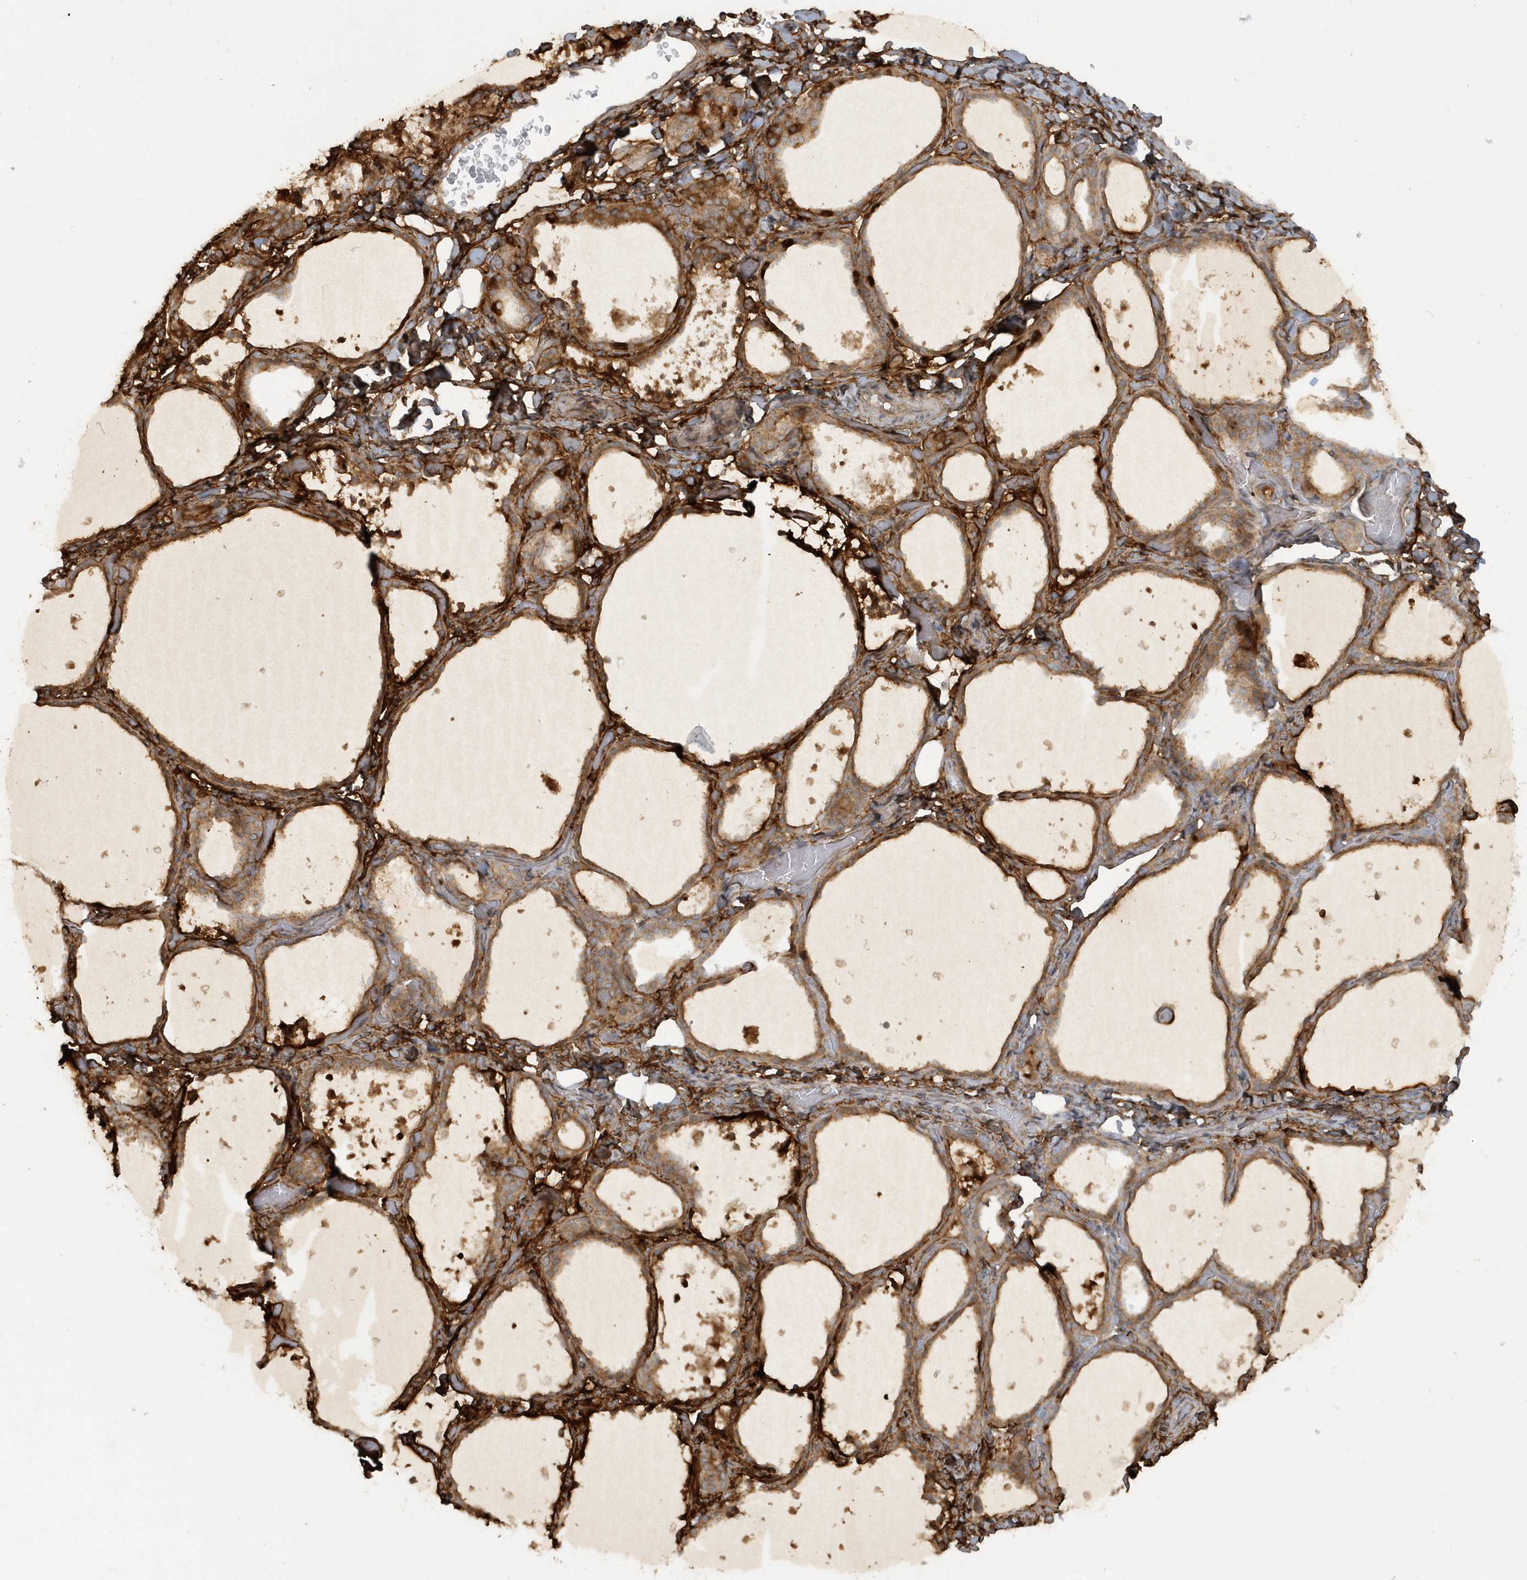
{"staining": {"intensity": "strong", "quantity": ">75%", "location": "cytoplasmic/membranous"}, "tissue": "thyroid gland", "cell_type": "Glandular cells", "image_type": "normal", "snomed": [{"axis": "morphology", "description": "Normal tissue, NOS"}, {"axis": "topography", "description": "Thyroid gland"}], "caption": "Immunohistochemical staining of normal human thyroid gland displays strong cytoplasmic/membranous protein expression in about >75% of glandular cells.", "gene": "STIM2", "patient": {"sex": "female", "age": 44}}